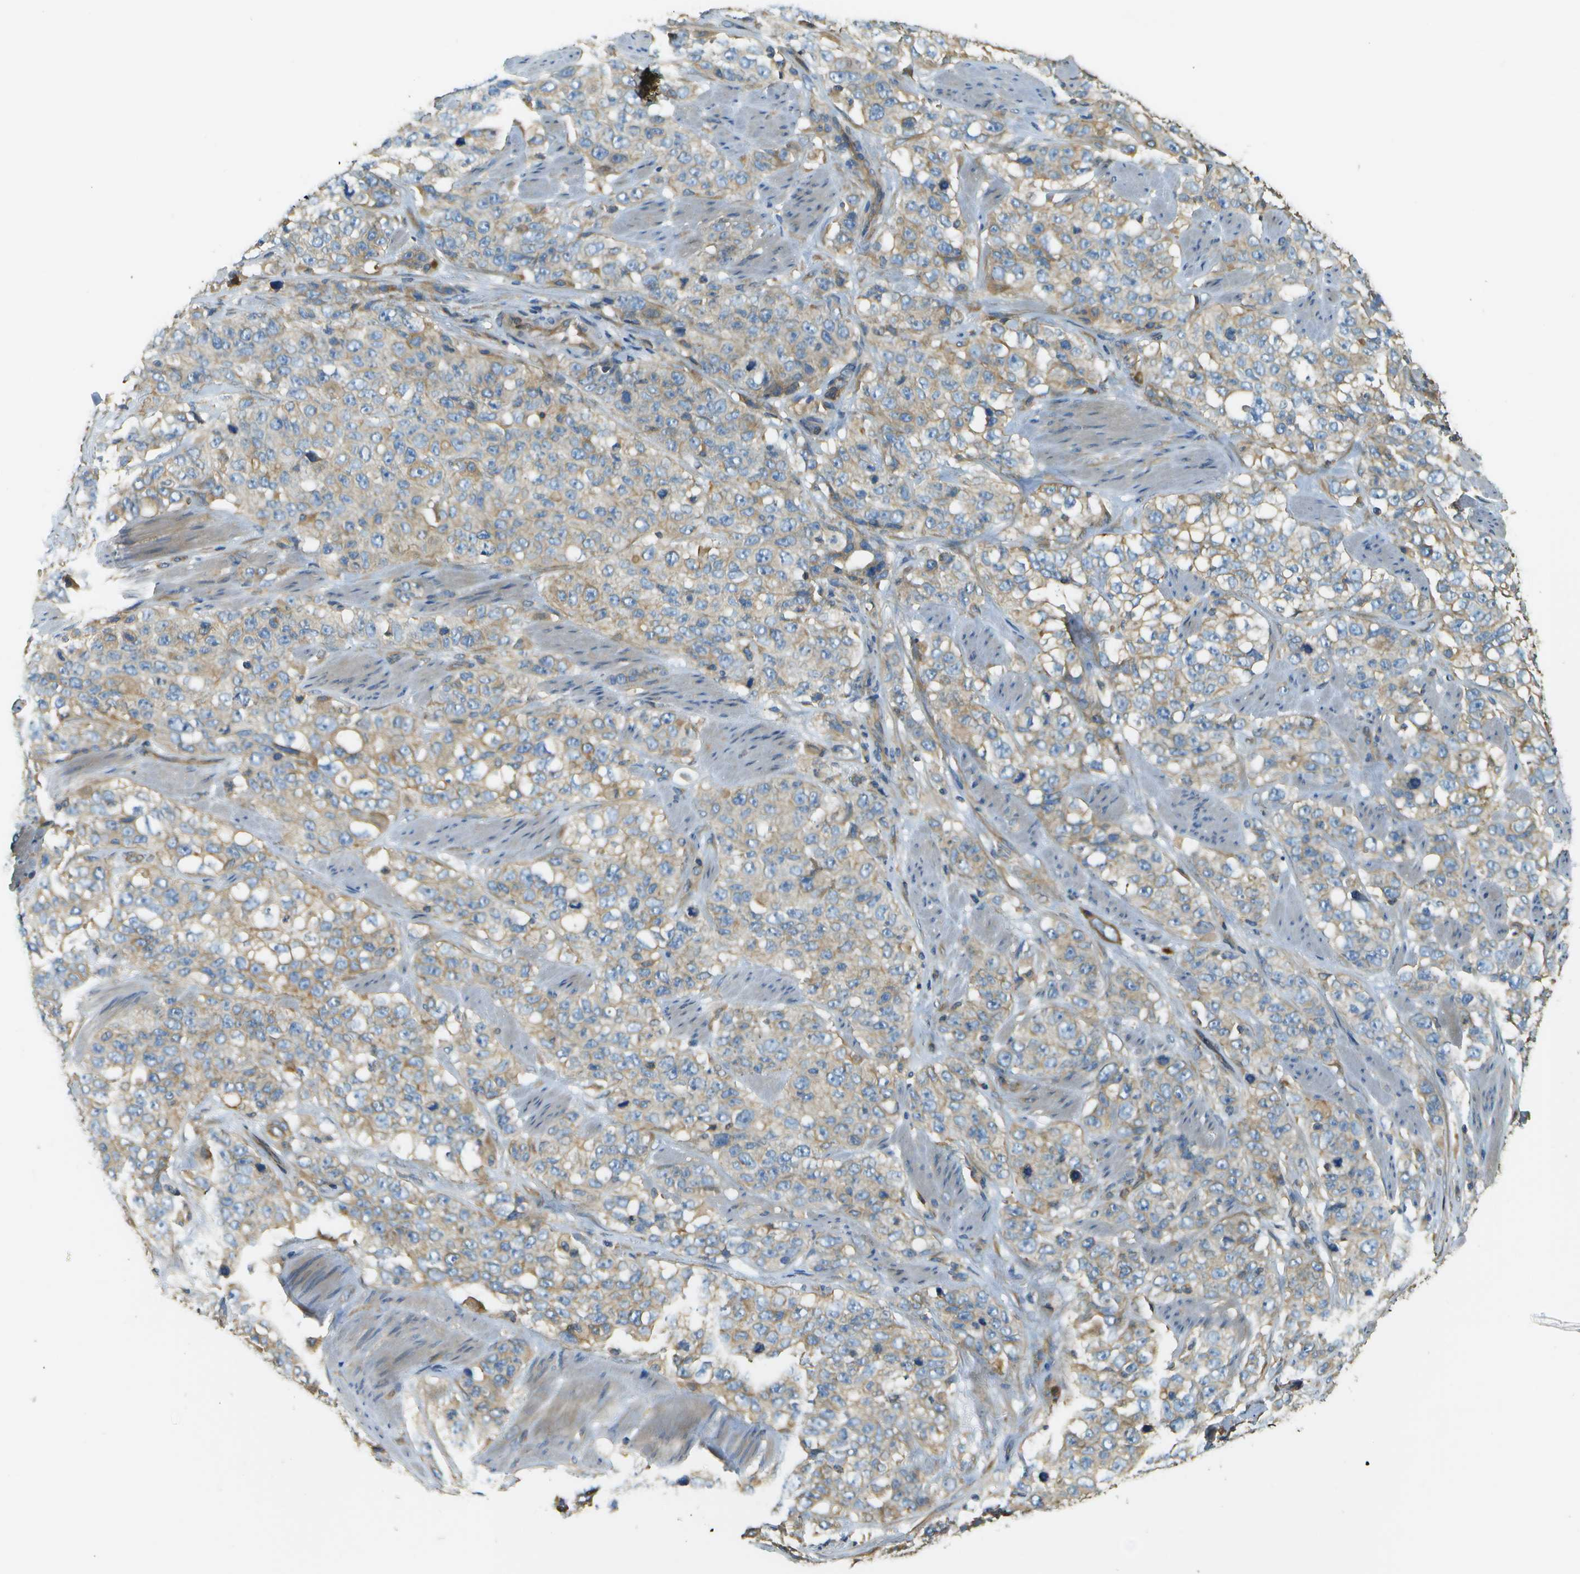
{"staining": {"intensity": "weak", "quantity": ">75%", "location": "cytoplasmic/membranous"}, "tissue": "stomach cancer", "cell_type": "Tumor cells", "image_type": "cancer", "snomed": [{"axis": "morphology", "description": "Adenocarcinoma, NOS"}, {"axis": "topography", "description": "Stomach"}], "caption": "A low amount of weak cytoplasmic/membranous expression is identified in approximately >75% of tumor cells in stomach adenocarcinoma tissue. The staining was performed using DAB, with brown indicating positive protein expression. Nuclei are stained blue with hematoxylin.", "gene": "DNAJB11", "patient": {"sex": "male", "age": 48}}